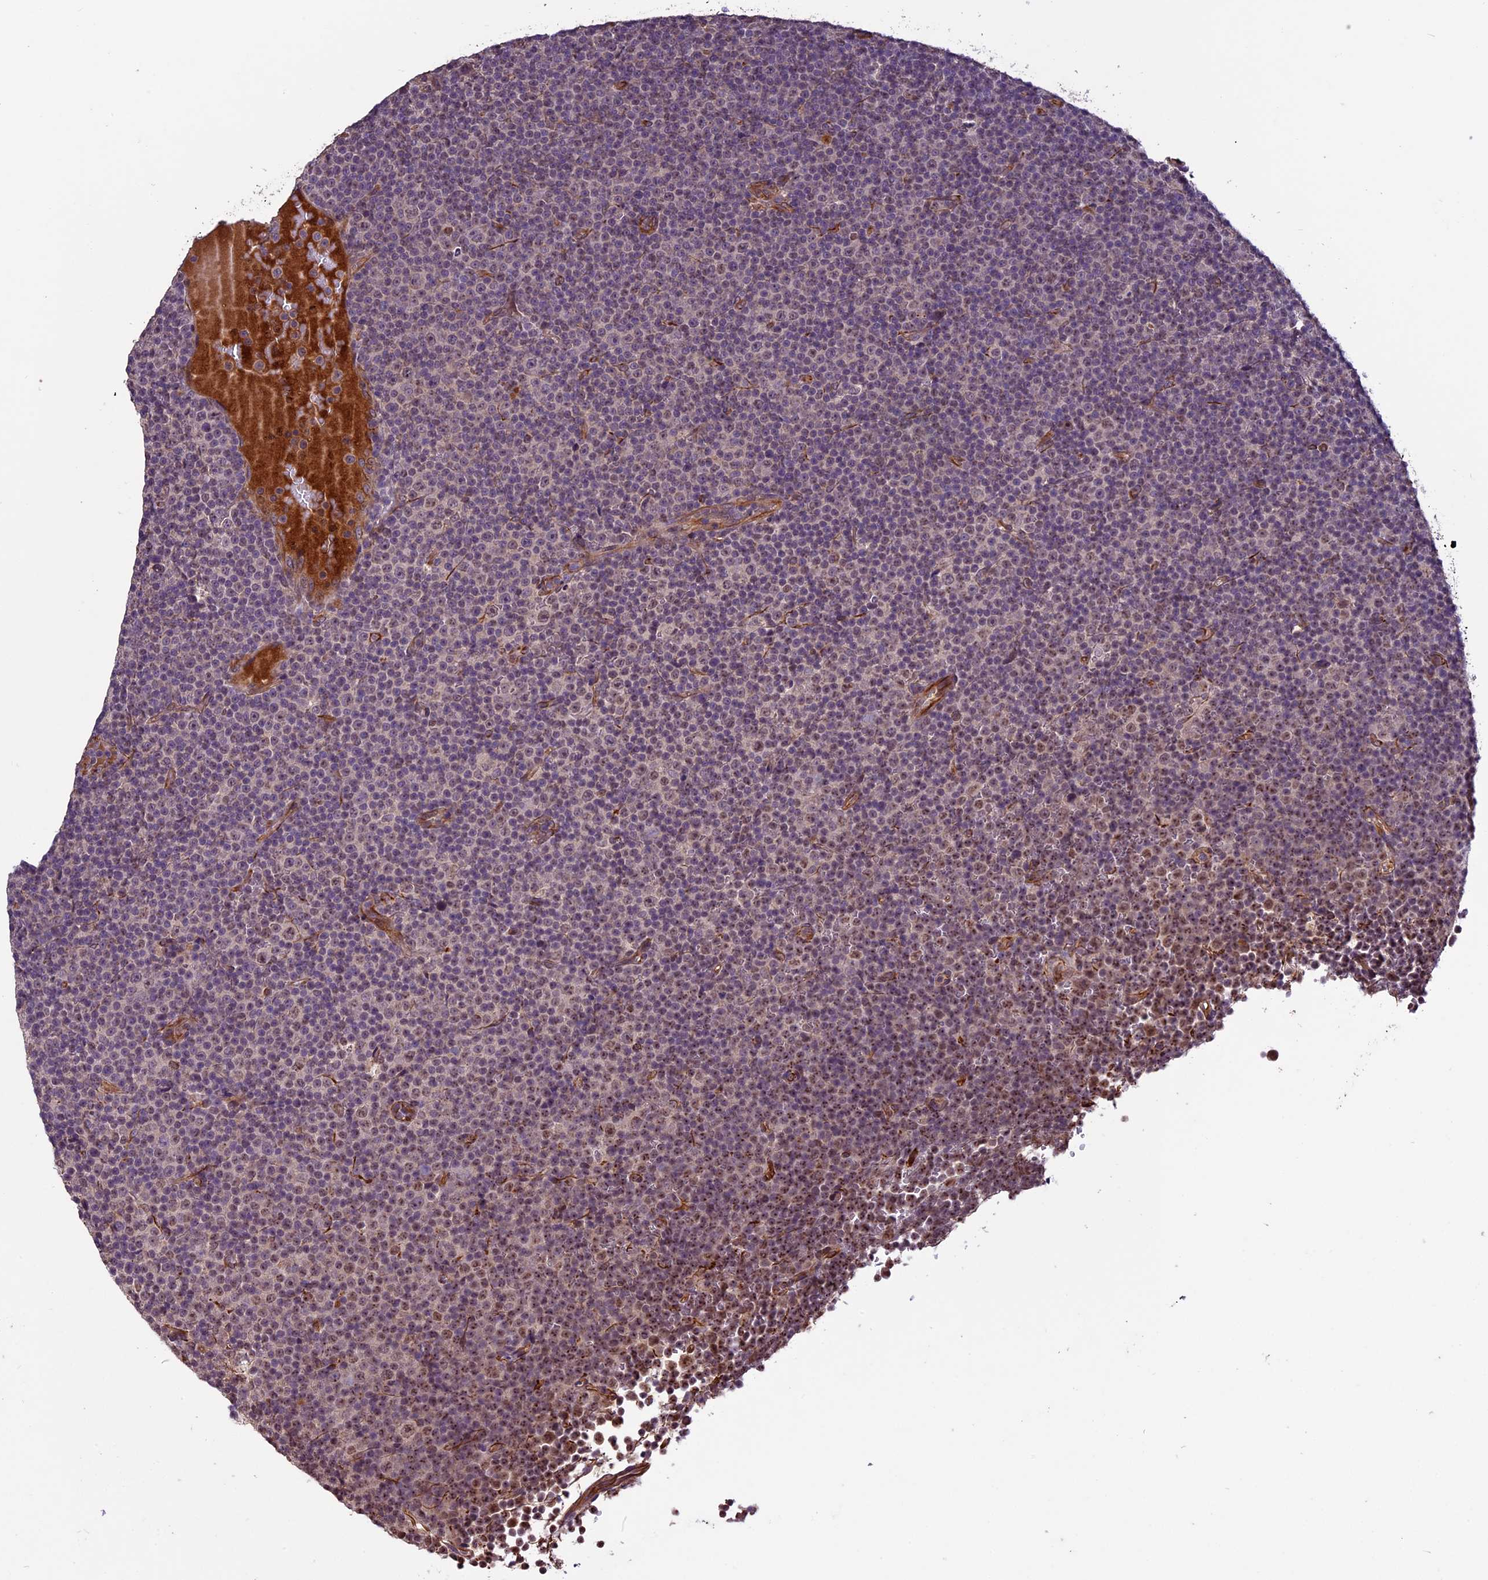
{"staining": {"intensity": "negative", "quantity": "none", "location": "none"}, "tissue": "lymphoma", "cell_type": "Tumor cells", "image_type": "cancer", "snomed": [{"axis": "morphology", "description": "Malignant lymphoma, non-Hodgkin's type, Low grade"}, {"axis": "topography", "description": "Lymph node"}], "caption": "DAB immunohistochemical staining of low-grade malignant lymphoma, non-Hodgkin's type shows no significant expression in tumor cells.", "gene": "C3orf70", "patient": {"sex": "female", "age": 67}}